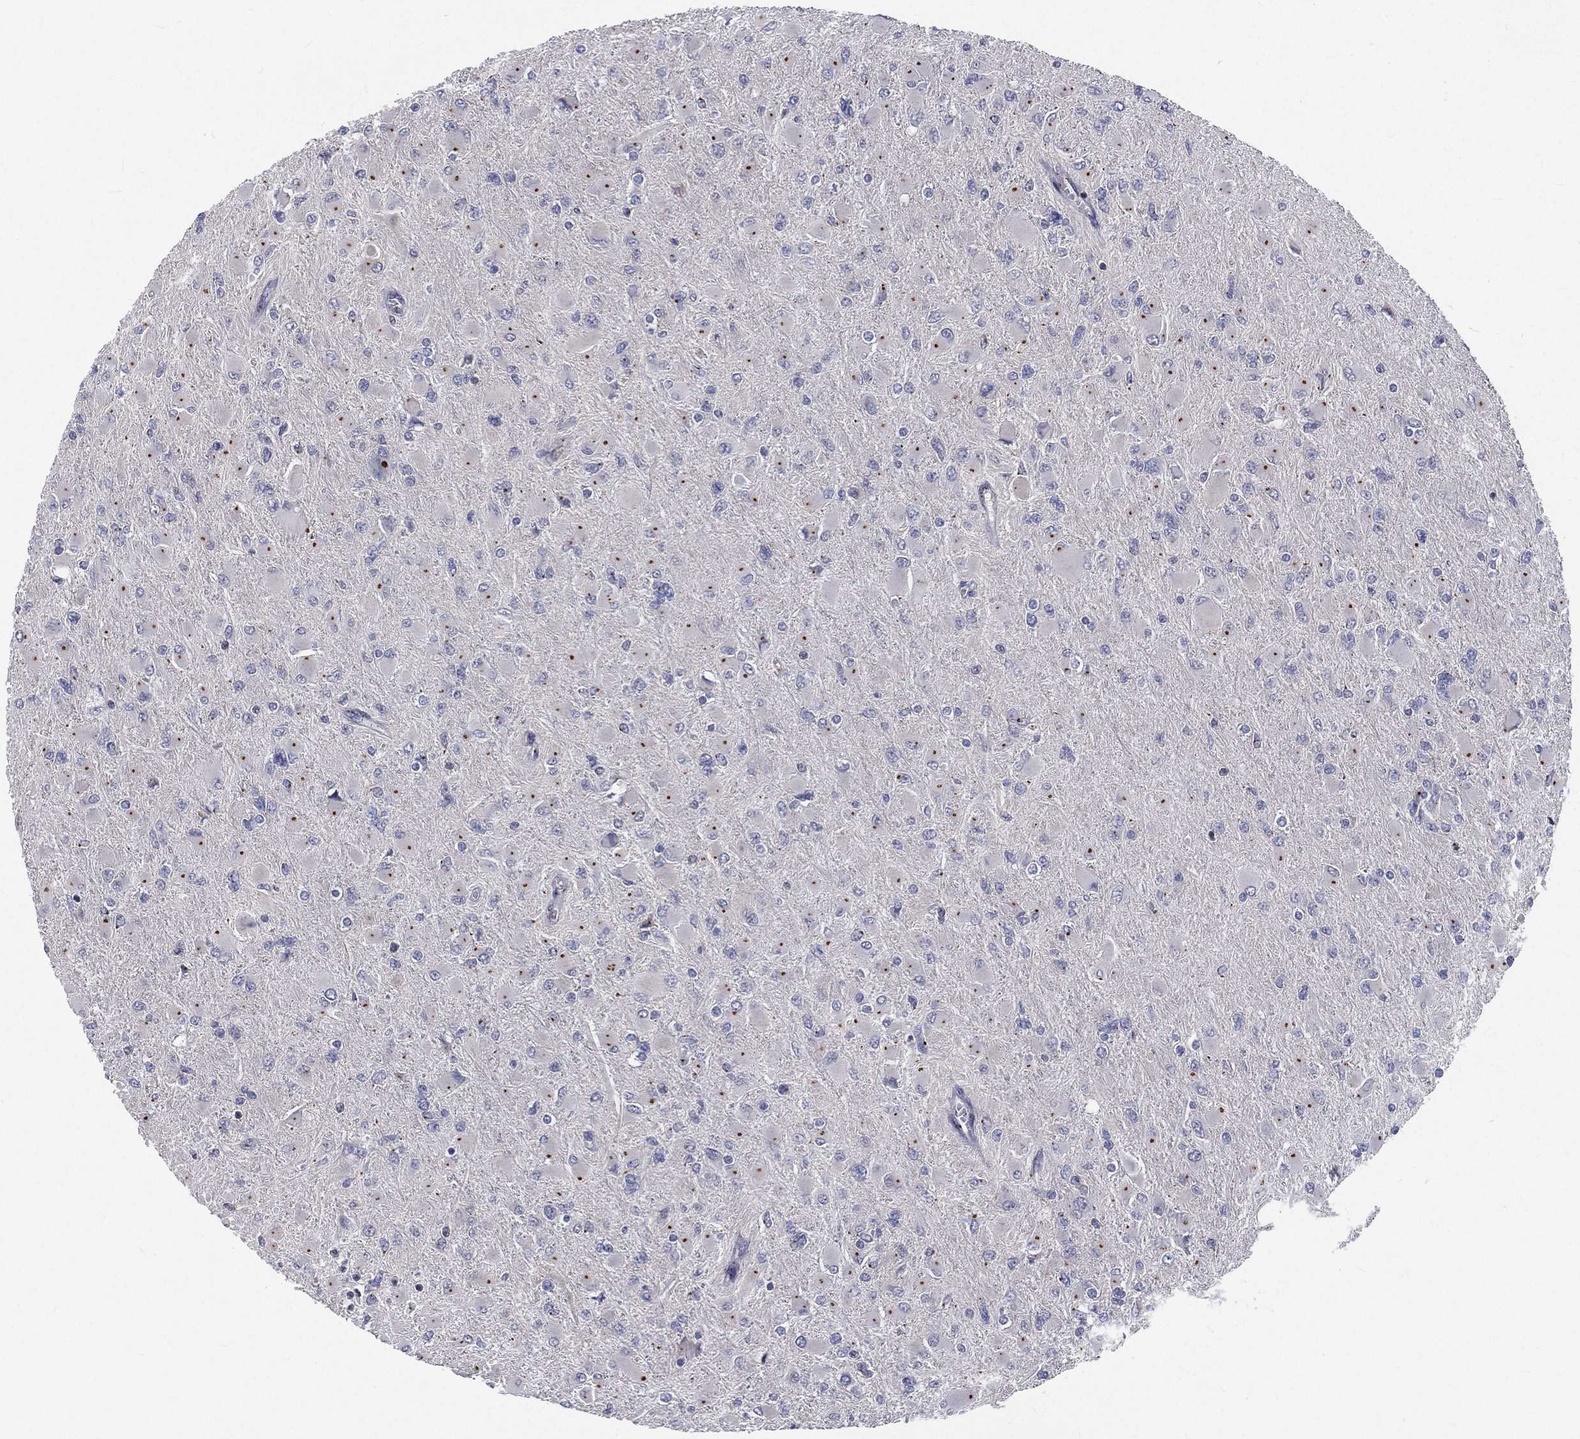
{"staining": {"intensity": "moderate", "quantity": "25%-75%", "location": "cytoplasmic/membranous"}, "tissue": "glioma", "cell_type": "Tumor cells", "image_type": "cancer", "snomed": [{"axis": "morphology", "description": "Glioma, malignant, High grade"}, {"axis": "topography", "description": "Cerebral cortex"}], "caption": "Protein expression analysis of malignant glioma (high-grade) displays moderate cytoplasmic/membranous positivity in approximately 25%-75% of tumor cells.", "gene": "CROCC", "patient": {"sex": "female", "age": 36}}